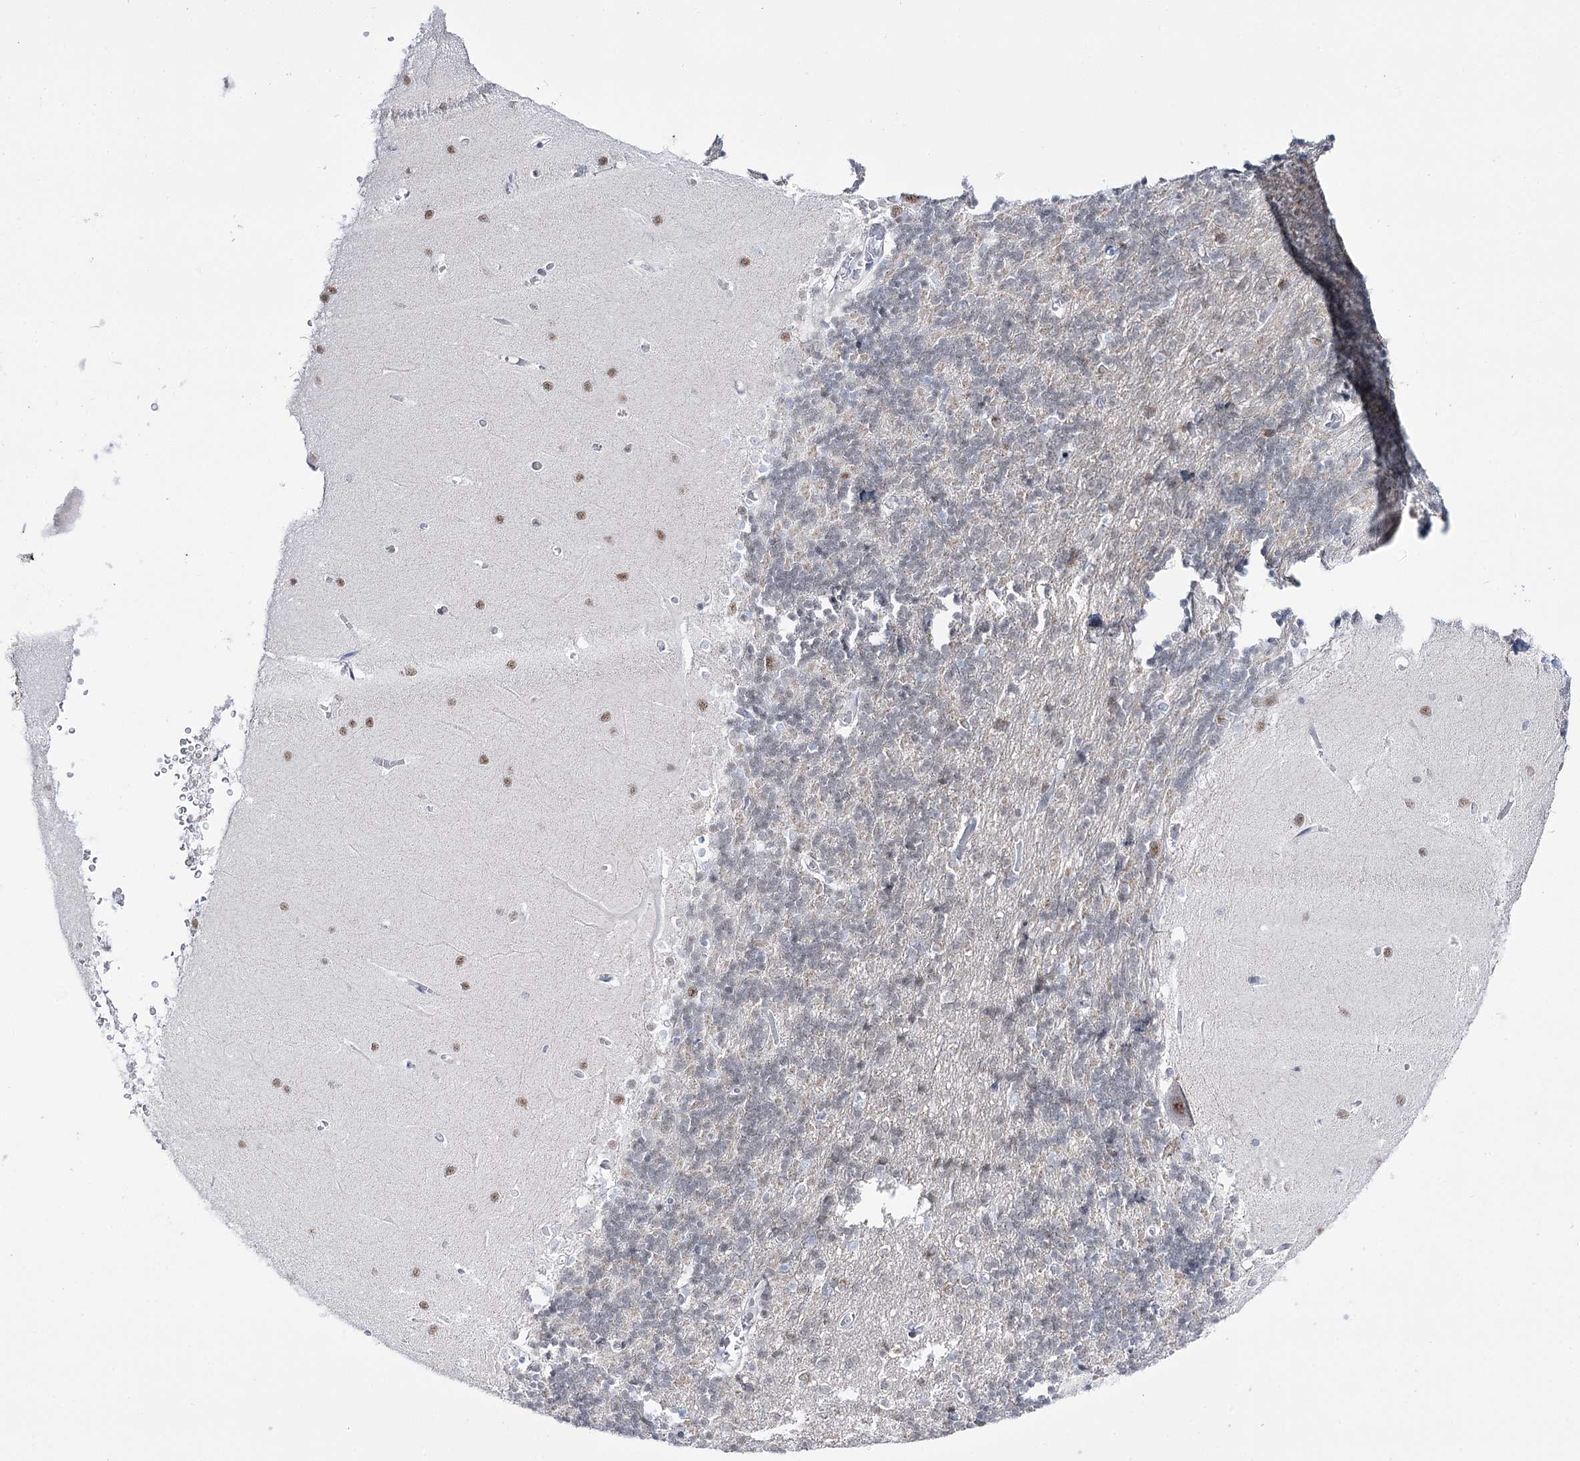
{"staining": {"intensity": "negative", "quantity": "none", "location": "none"}, "tissue": "cerebellum", "cell_type": "Cells in granular layer", "image_type": "normal", "snomed": [{"axis": "morphology", "description": "Normal tissue, NOS"}, {"axis": "topography", "description": "Cerebellum"}], "caption": "Human cerebellum stained for a protein using IHC demonstrates no staining in cells in granular layer.", "gene": "RBM15B", "patient": {"sex": "male", "age": 37}}